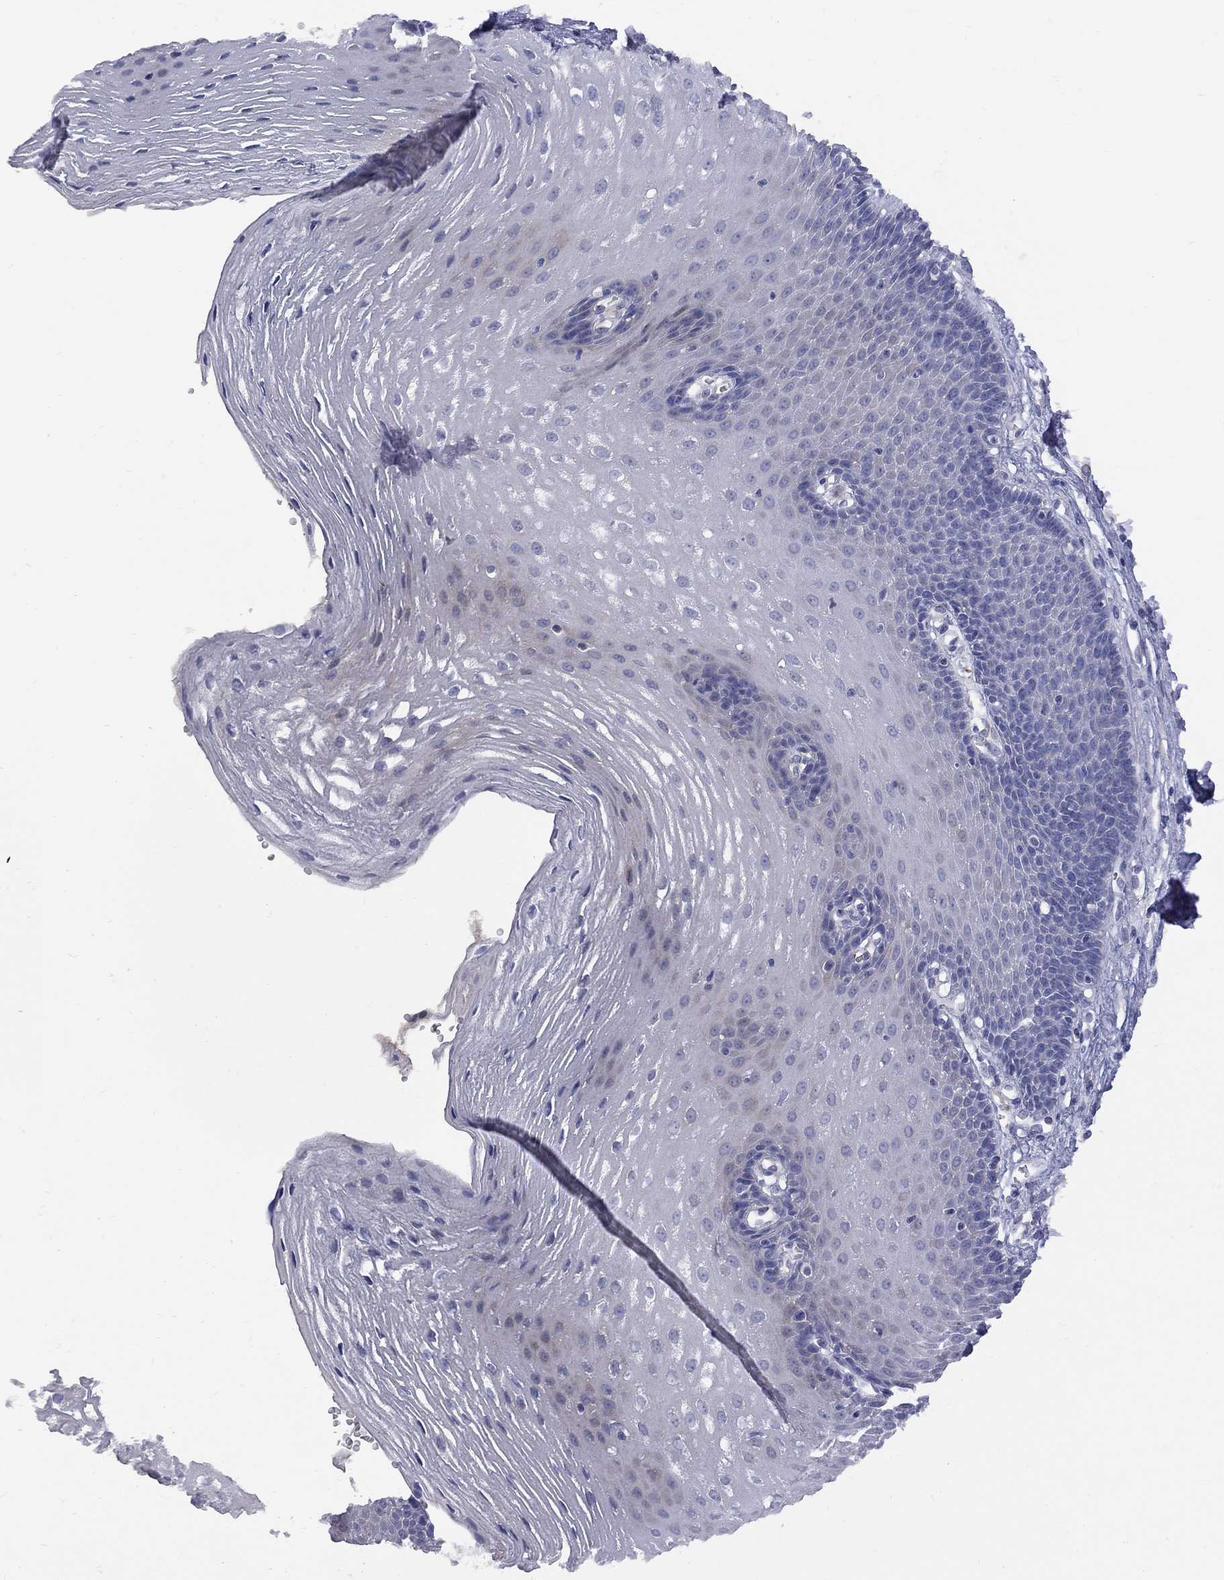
{"staining": {"intensity": "weak", "quantity": "<25%", "location": "cytoplasmic/membranous"}, "tissue": "esophagus", "cell_type": "Squamous epithelial cells", "image_type": "normal", "snomed": [{"axis": "morphology", "description": "Normal tissue, NOS"}, {"axis": "topography", "description": "Esophagus"}], "caption": "Image shows no significant protein expression in squamous epithelial cells of benign esophagus. The staining is performed using DAB brown chromogen with nuclei counter-stained in using hematoxylin.", "gene": "MTHFR", "patient": {"sex": "male", "age": 72}}